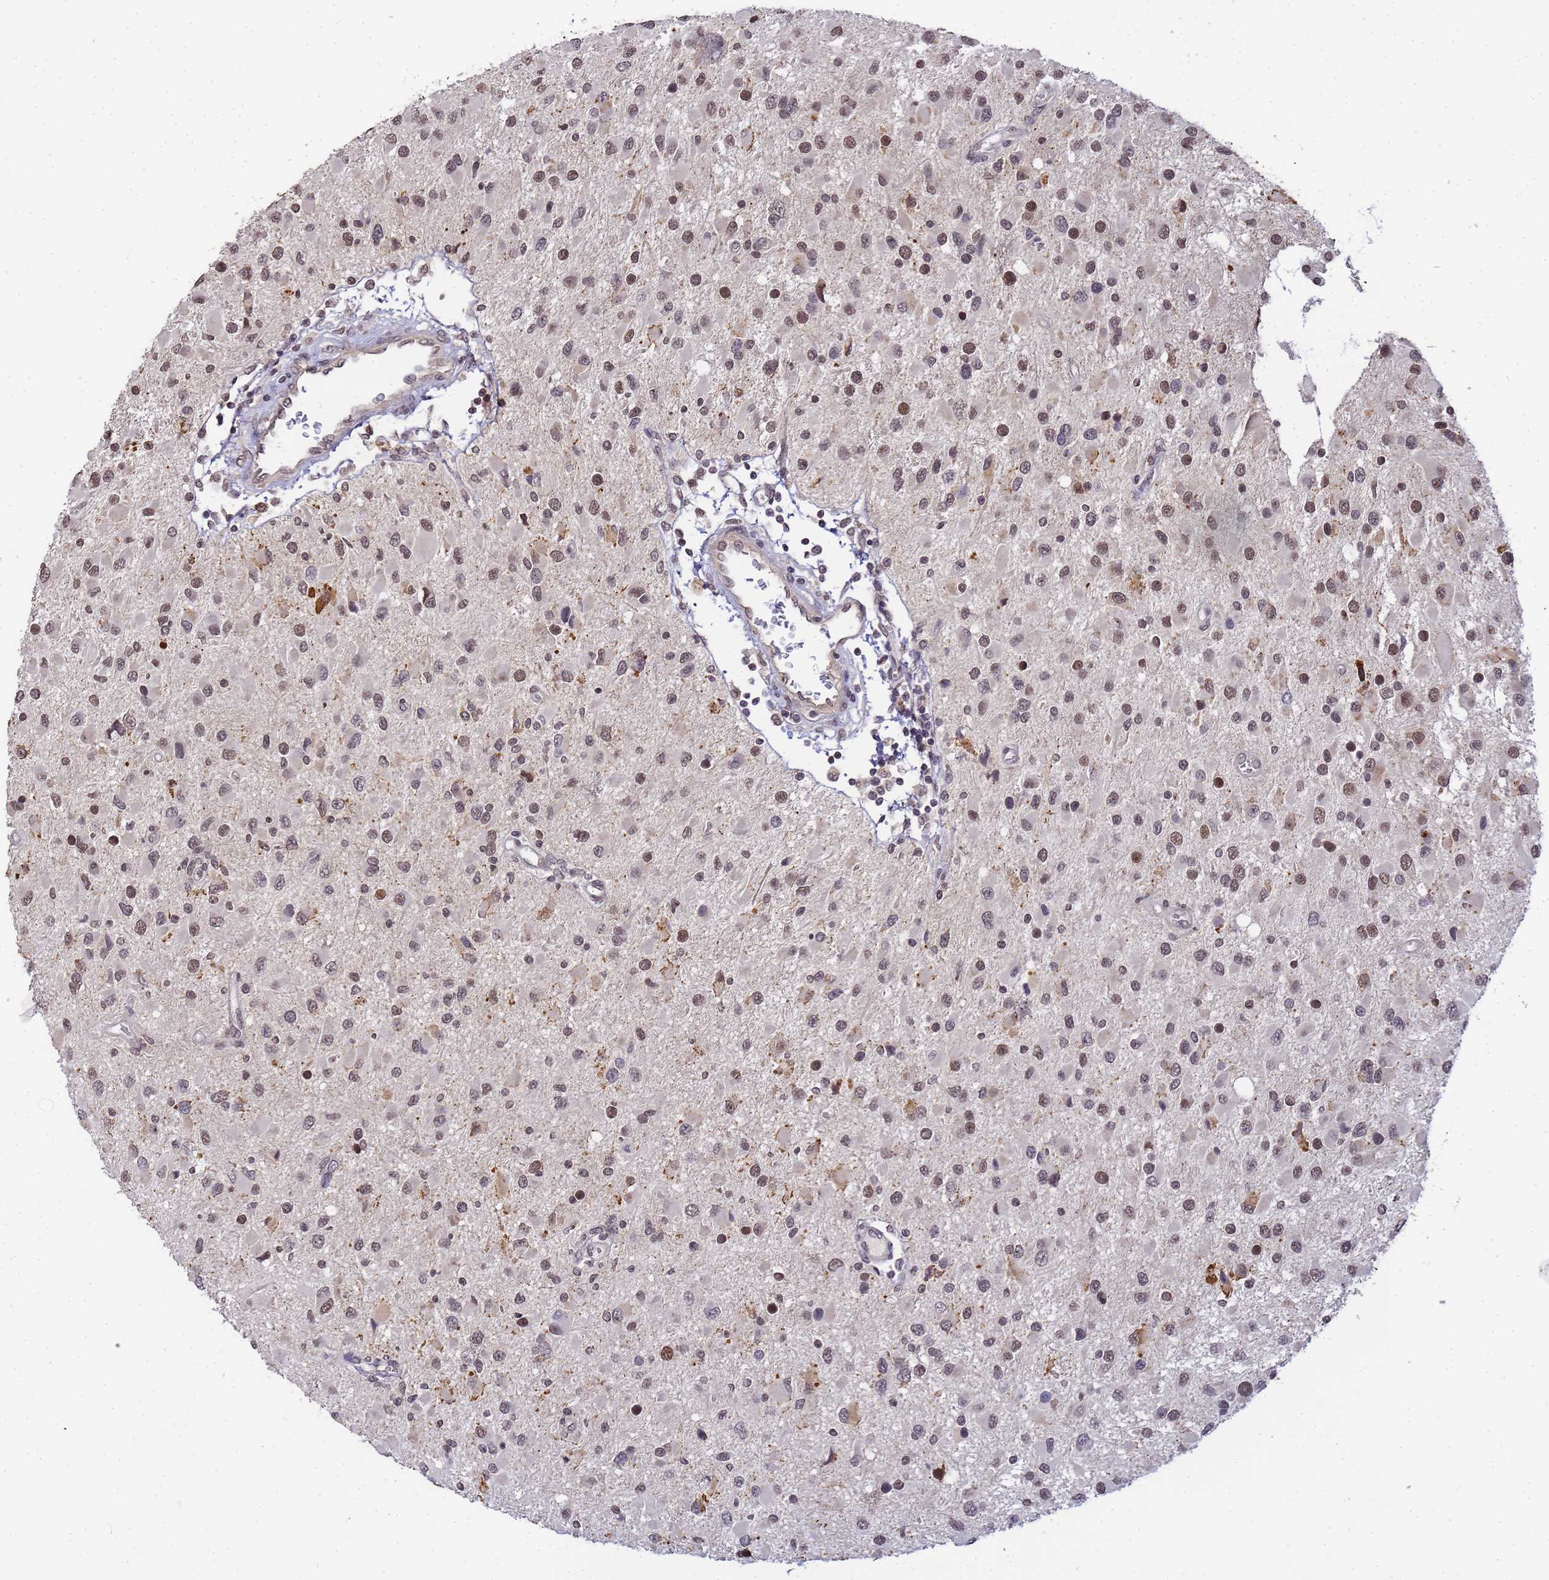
{"staining": {"intensity": "moderate", "quantity": "25%-75%", "location": "nuclear"}, "tissue": "glioma", "cell_type": "Tumor cells", "image_type": "cancer", "snomed": [{"axis": "morphology", "description": "Glioma, malignant, High grade"}, {"axis": "topography", "description": "Brain"}], "caption": "A histopathology image of glioma stained for a protein exhibits moderate nuclear brown staining in tumor cells.", "gene": "MYL7", "patient": {"sex": "male", "age": 53}}